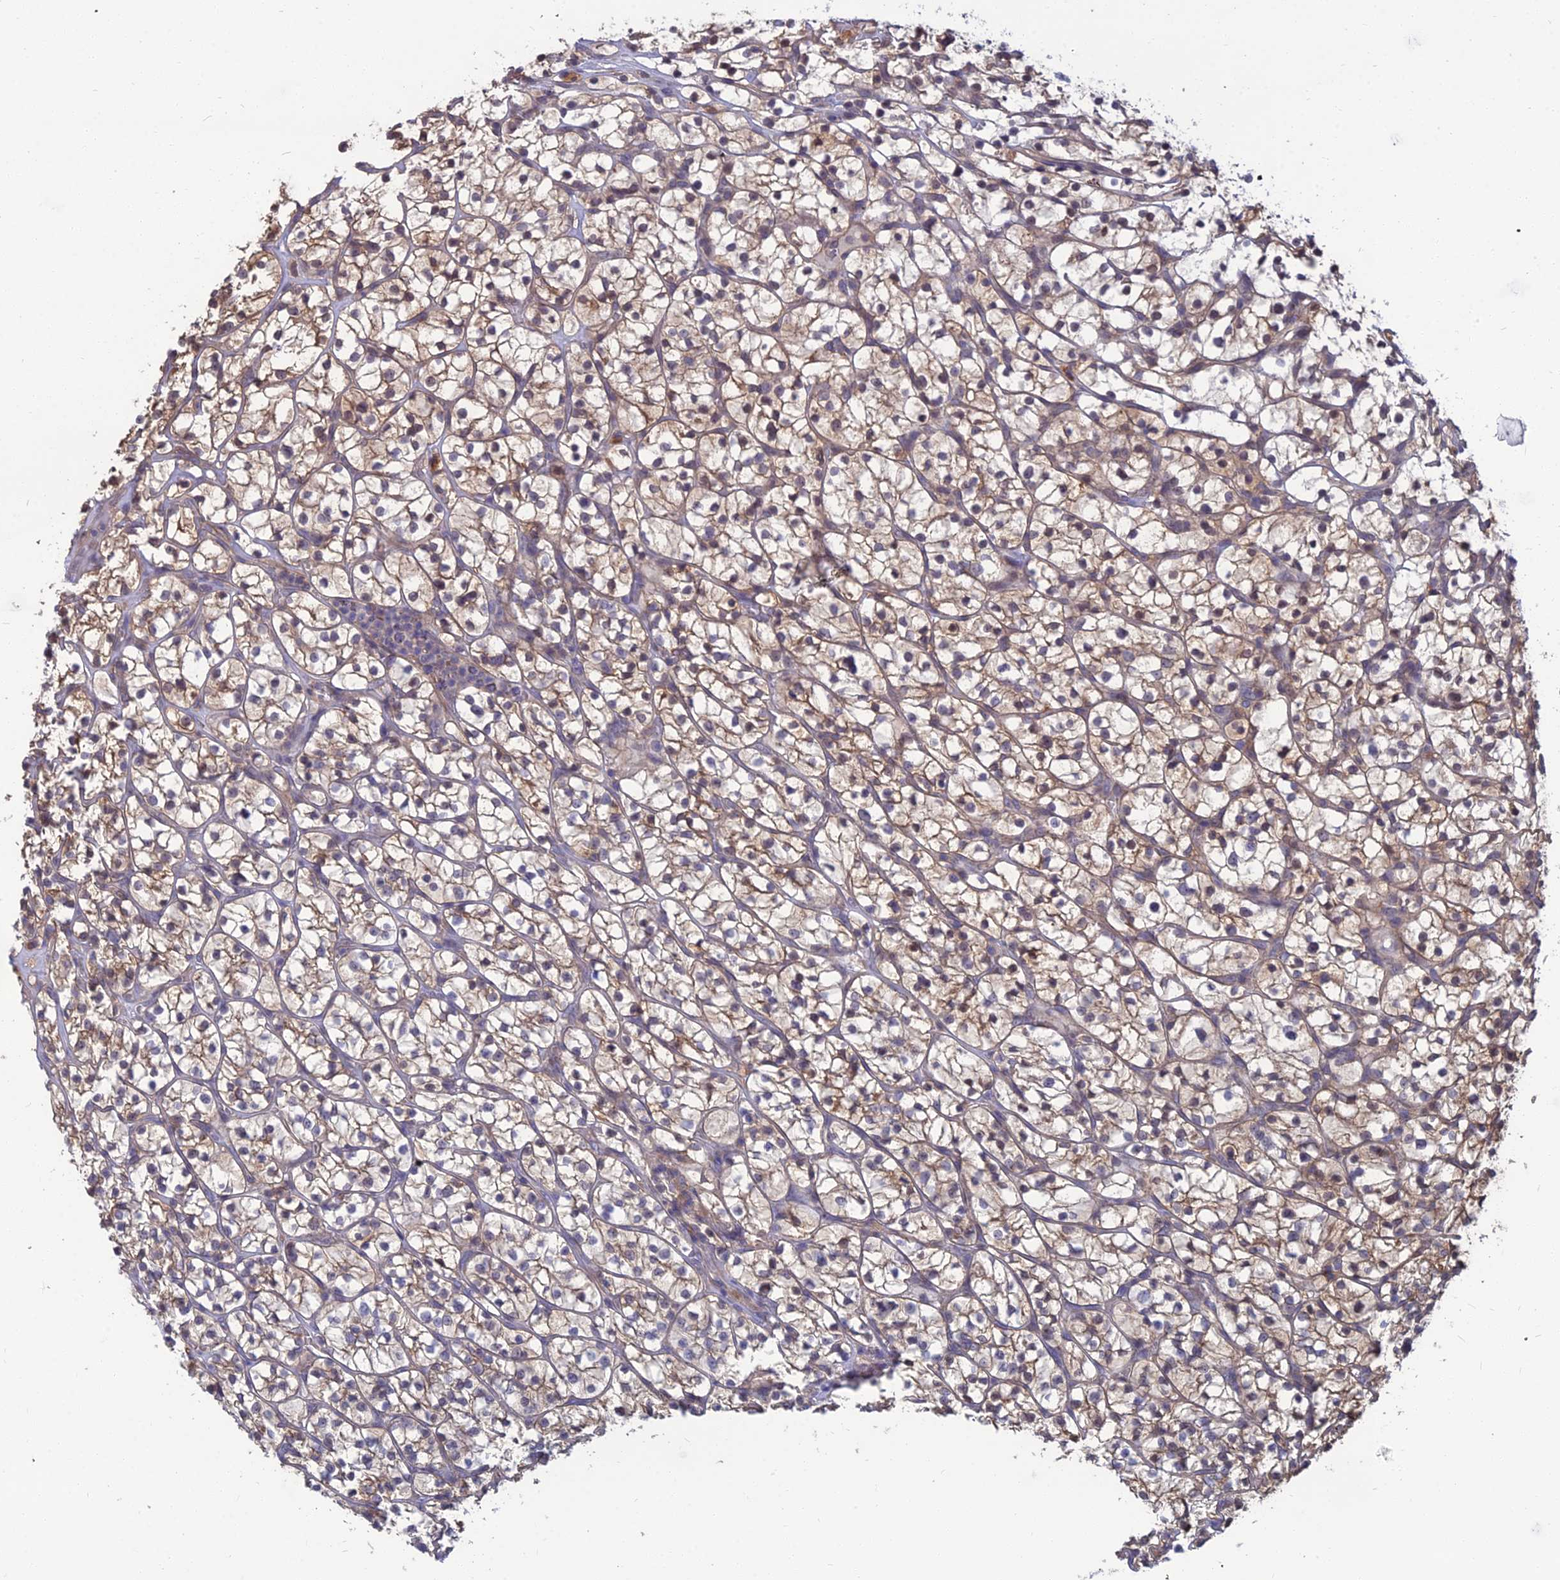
{"staining": {"intensity": "weak", "quantity": "<25%", "location": "cytoplasmic/membranous"}, "tissue": "renal cancer", "cell_type": "Tumor cells", "image_type": "cancer", "snomed": [{"axis": "morphology", "description": "Adenocarcinoma, NOS"}, {"axis": "topography", "description": "Kidney"}], "caption": "Immunohistochemistry (IHC) of human renal adenocarcinoma exhibits no positivity in tumor cells.", "gene": "OPA3", "patient": {"sex": "female", "age": 64}}